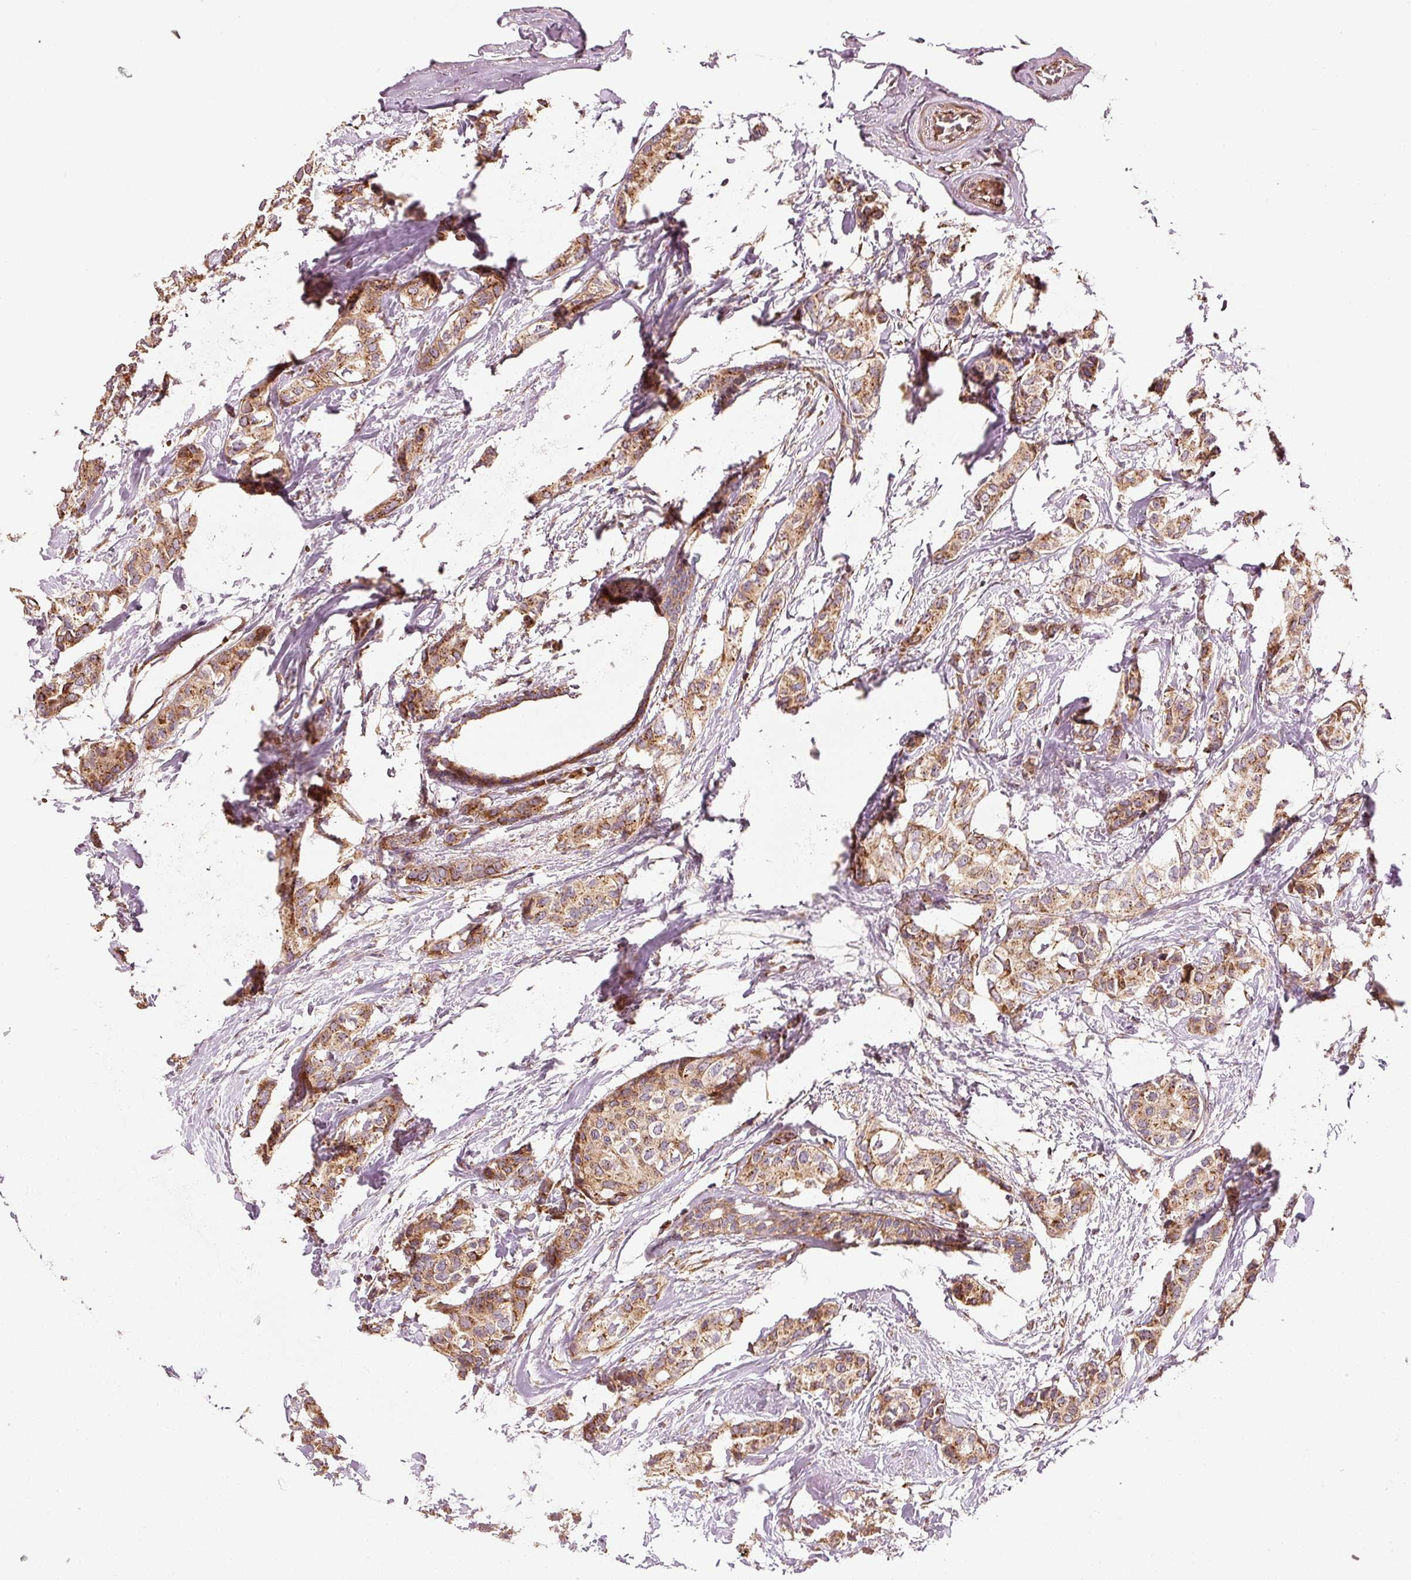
{"staining": {"intensity": "moderate", "quantity": ">75%", "location": "cytoplasmic/membranous"}, "tissue": "breast cancer", "cell_type": "Tumor cells", "image_type": "cancer", "snomed": [{"axis": "morphology", "description": "Duct carcinoma"}, {"axis": "topography", "description": "Breast"}], "caption": "Breast intraductal carcinoma stained for a protein (brown) demonstrates moderate cytoplasmic/membranous positive positivity in about >75% of tumor cells.", "gene": "ISCU", "patient": {"sex": "female", "age": 73}}